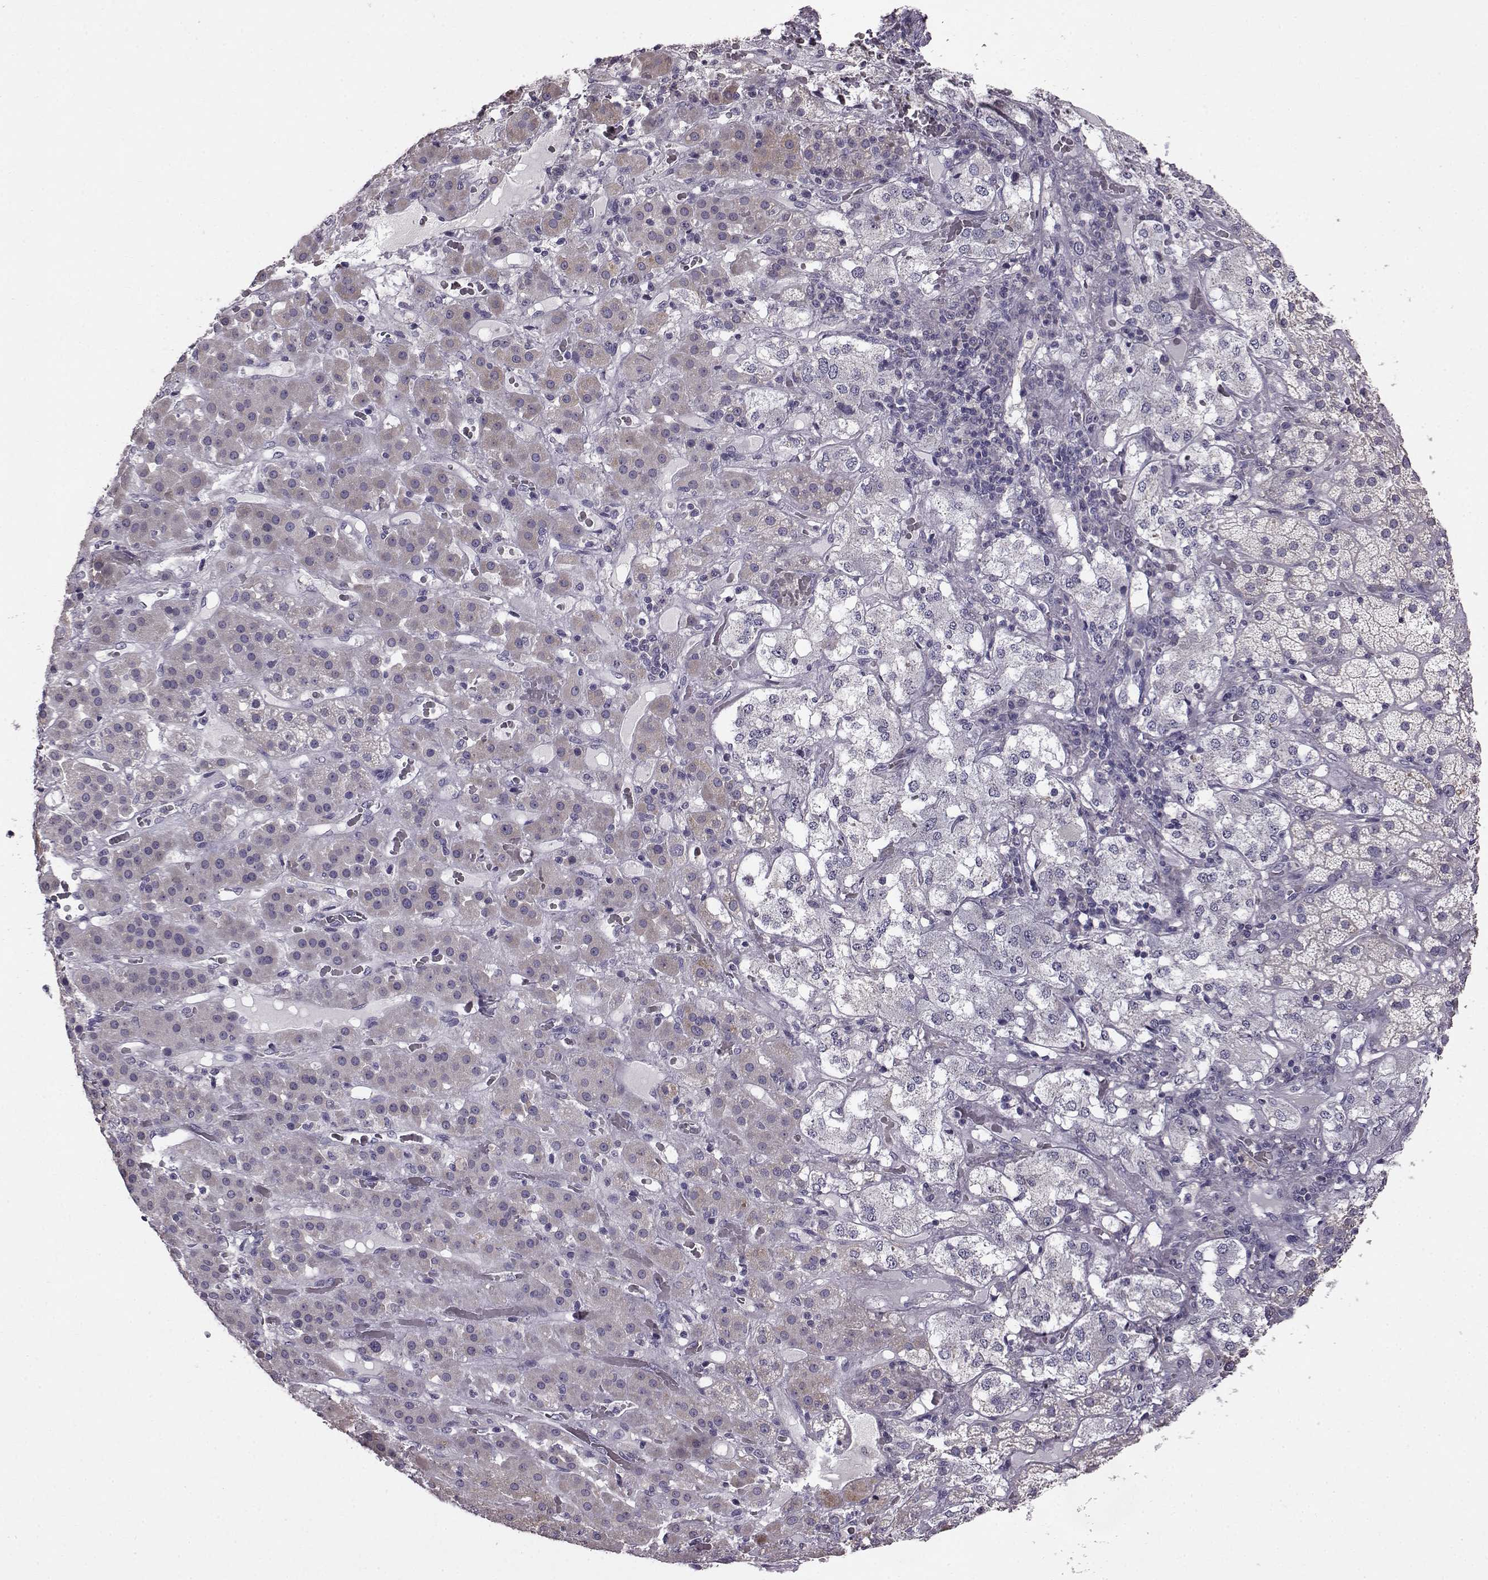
{"staining": {"intensity": "negative", "quantity": "none", "location": "none"}, "tissue": "adrenal gland", "cell_type": "Glandular cells", "image_type": "normal", "snomed": [{"axis": "morphology", "description": "Normal tissue, NOS"}, {"axis": "topography", "description": "Adrenal gland"}], "caption": "IHC photomicrograph of normal adrenal gland: adrenal gland stained with DAB shows no significant protein expression in glandular cells. The staining was performed using DAB (3,3'-diaminobenzidine) to visualize the protein expression in brown, while the nuclei were stained in blue with hematoxylin (Magnification: 20x).", "gene": "ADGRG2", "patient": {"sex": "male", "age": 57}}